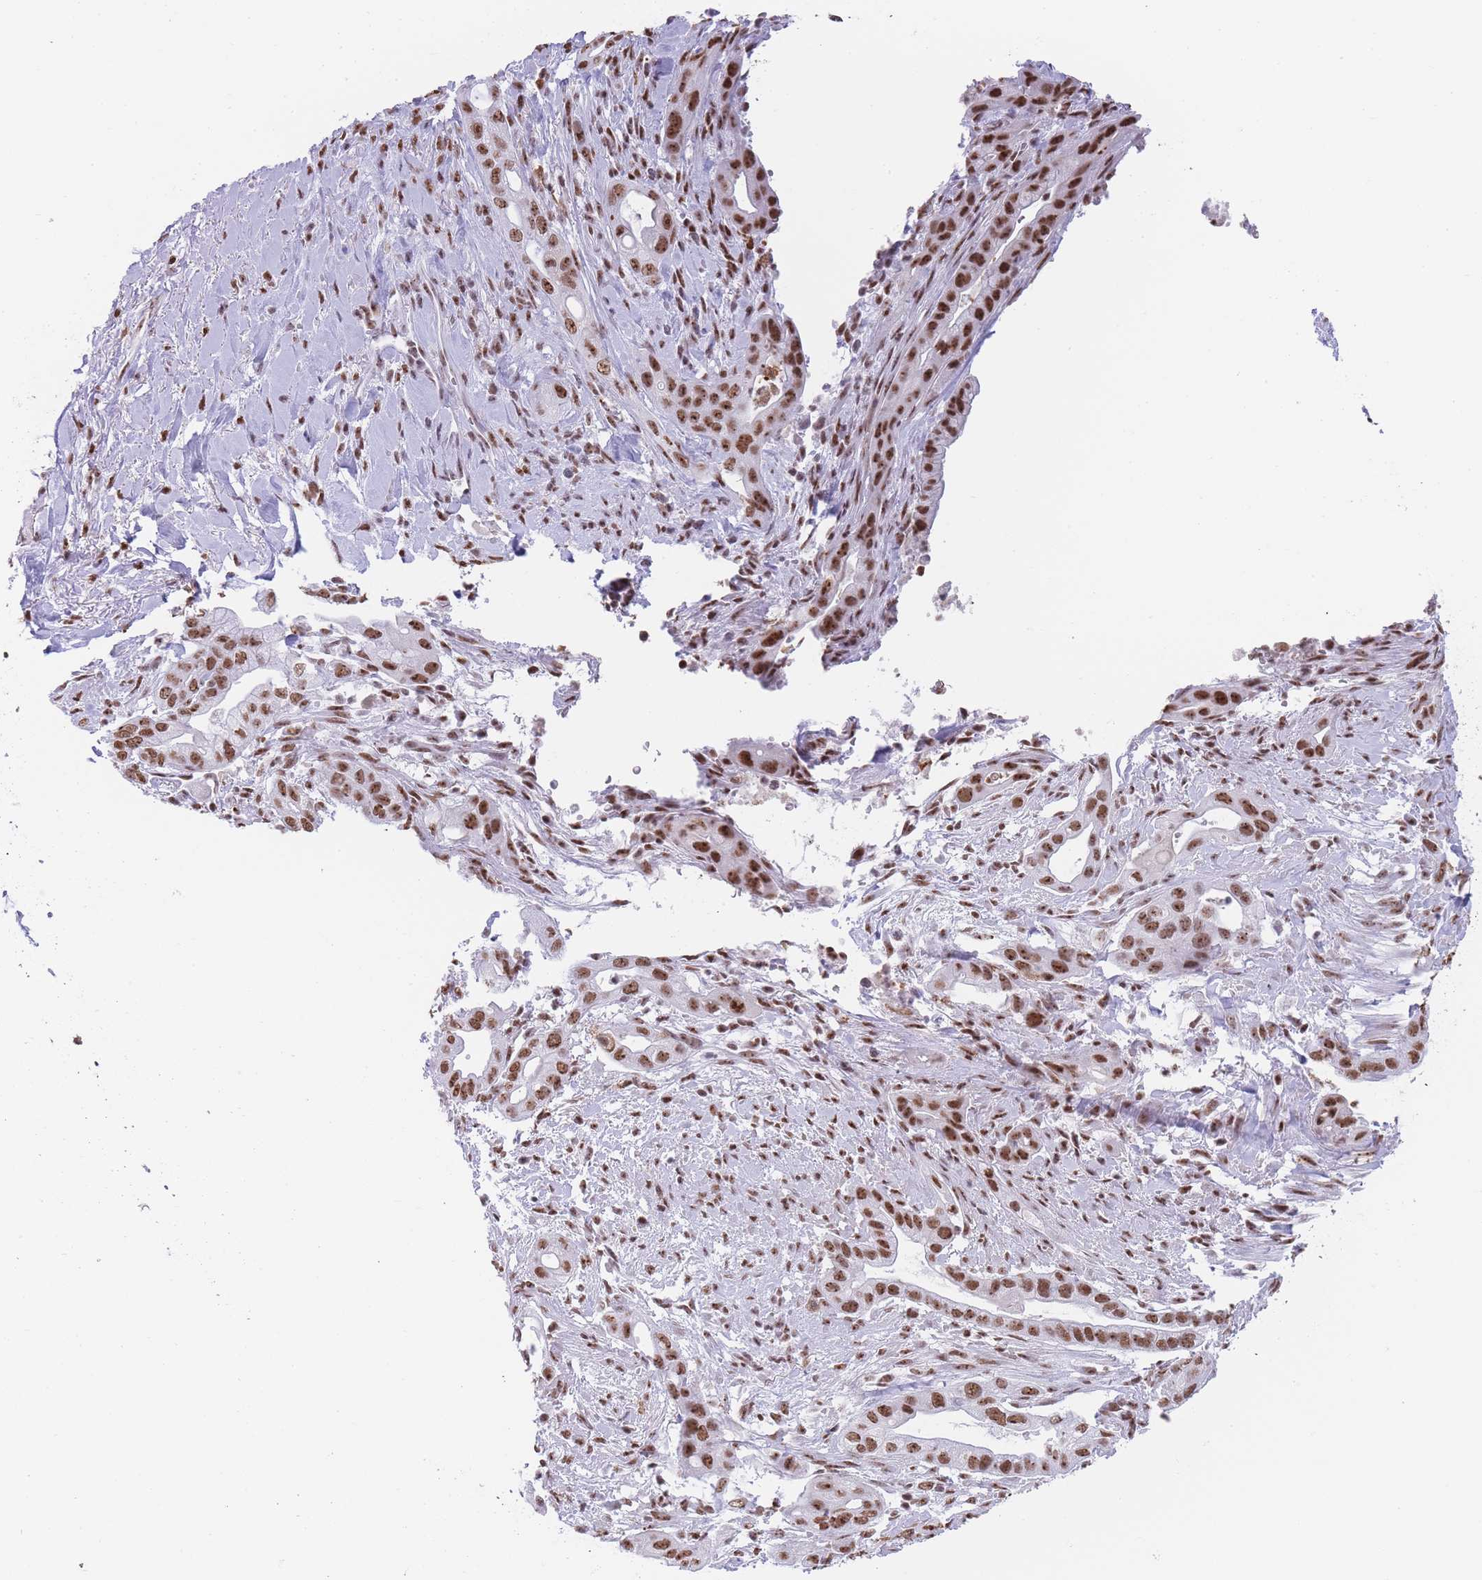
{"staining": {"intensity": "strong", "quantity": ">75%", "location": "nuclear"}, "tissue": "pancreatic cancer", "cell_type": "Tumor cells", "image_type": "cancer", "snomed": [{"axis": "morphology", "description": "Adenocarcinoma, NOS"}, {"axis": "topography", "description": "Pancreas"}], "caption": "Protein staining exhibits strong nuclear expression in about >75% of tumor cells in adenocarcinoma (pancreatic). (Brightfield microscopy of DAB IHC at high magnification).", "gene": "EVC2", "patient": {"sex": "male", "age": 44}}